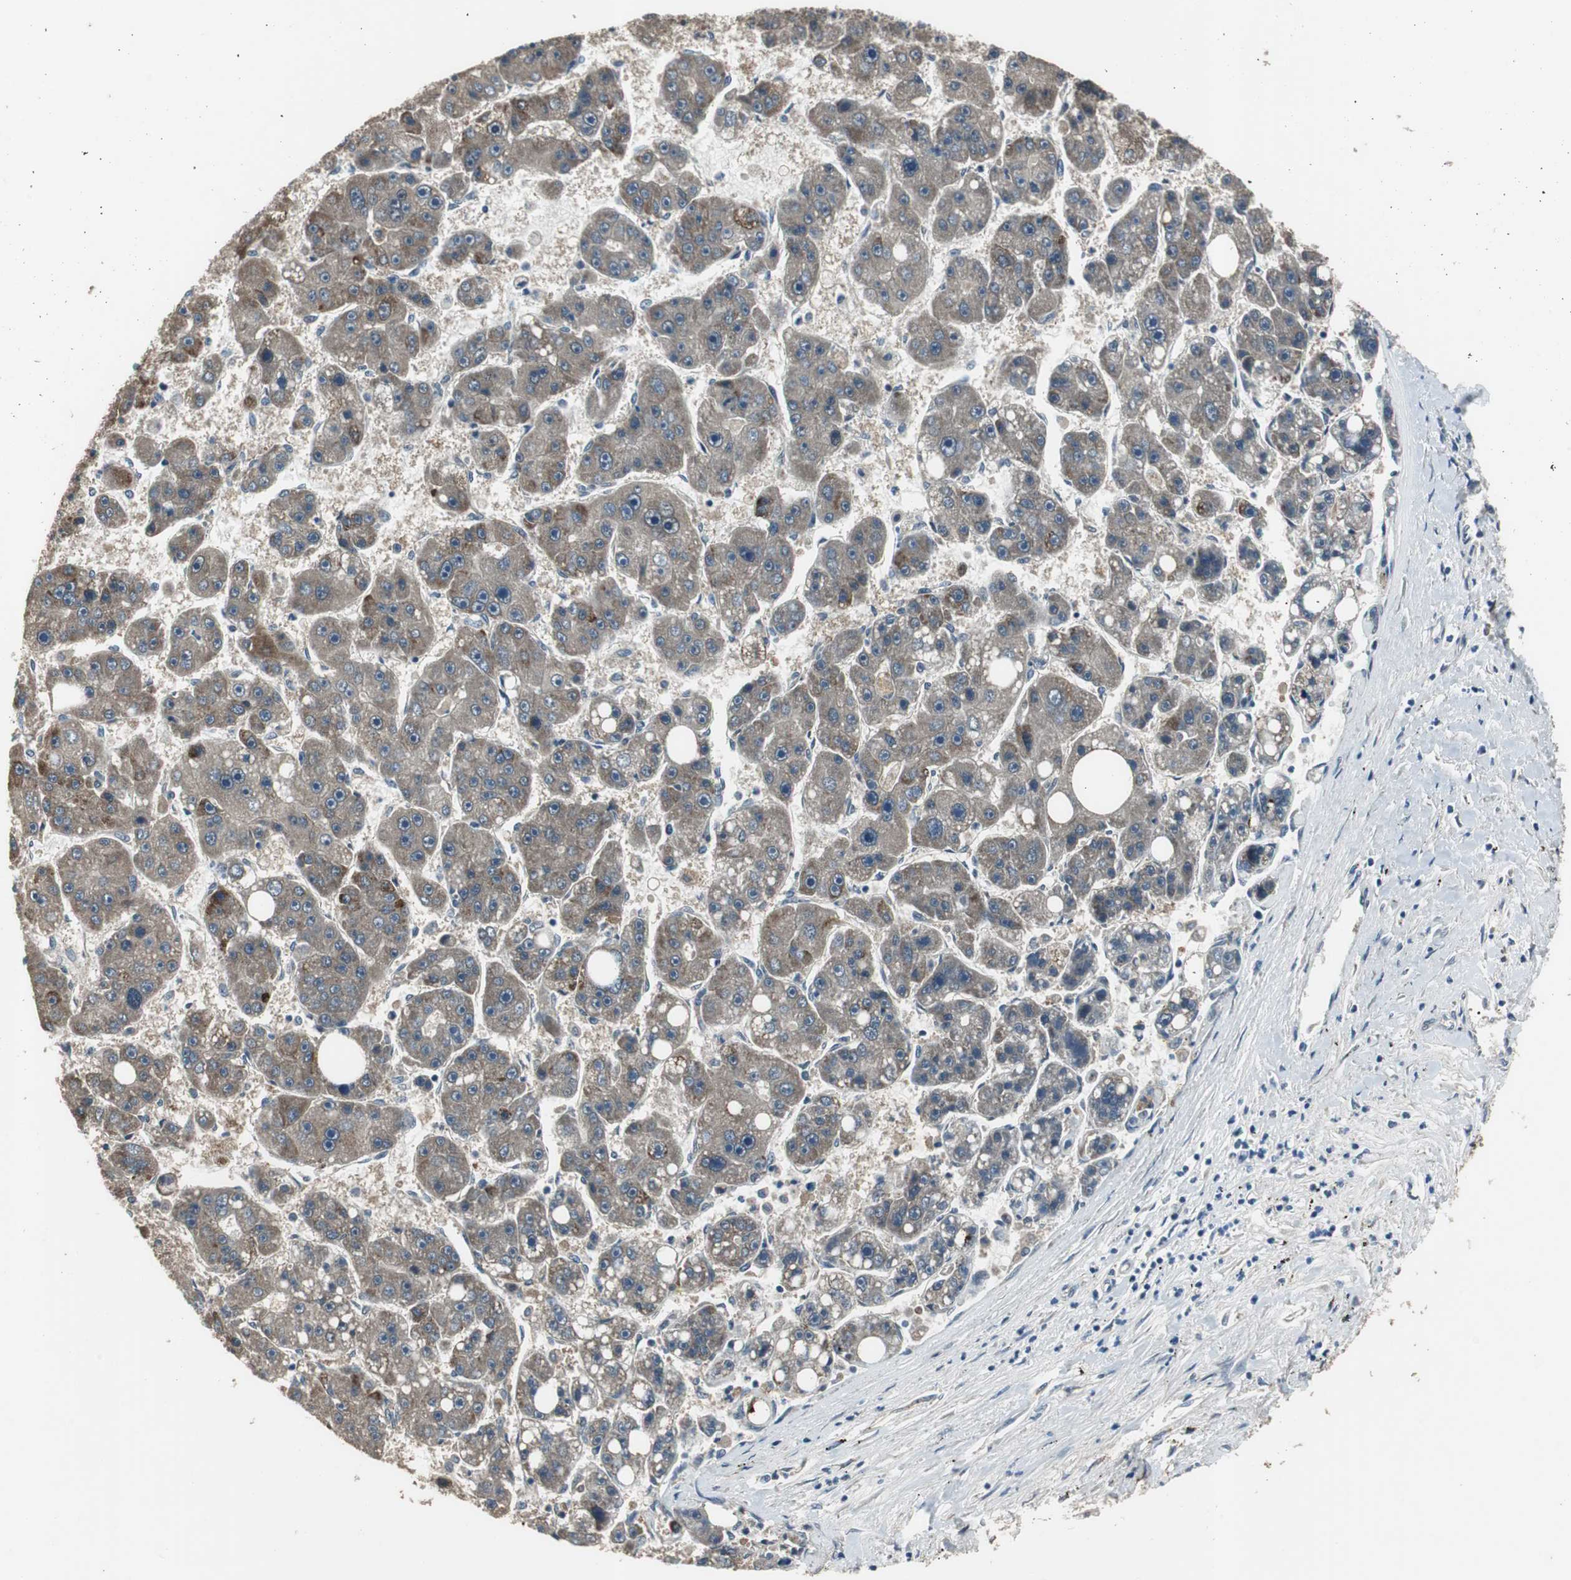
{"staining": {"intensity": "weak", "quantity": "25%-75%", "location": "cytoplasmic/membranous"}, "tissue": "liver cancer", "cell_type": "Tumor cells", "image_type": "cancer", "snomed": [{"axis": "morphology", "description": "Carcinoma, Hepatocellular, NOS"}, {"axis": "topography", "description": "Liver"}], "caption": "IHC photomicrograph of neoplastic tissue: human liver cancer stained using immunohistochemistry reveals low levels of weak protein expression localized specifically in the cytoplasmic/membranous of tumor cells, appearing as a cytoplasmic/membranous brown color.", "gene": "PI4KB", "patient": {"sex": "female", "age": 61}}